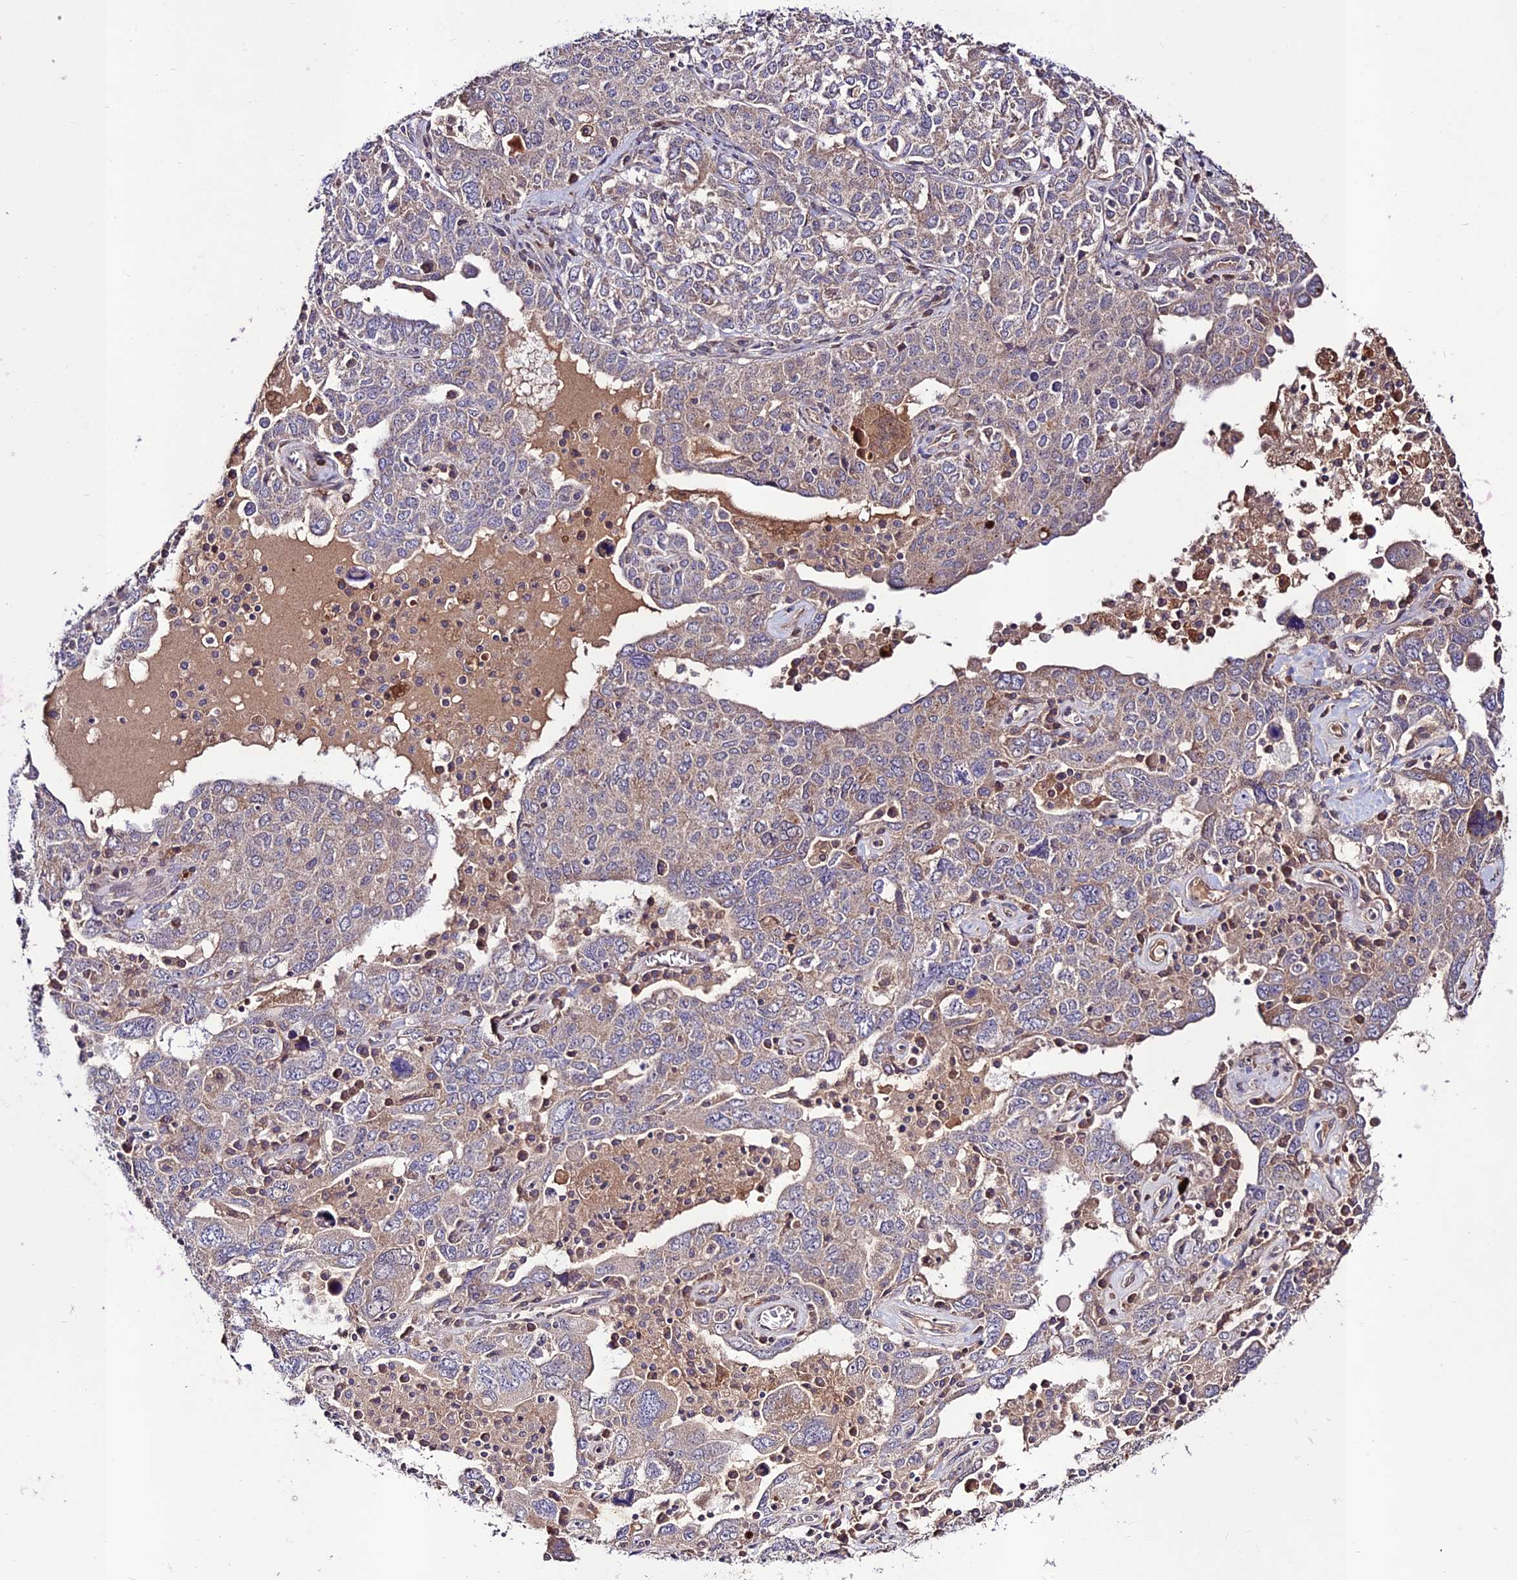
{"staining": {"intensity": "weak", "quantity": "25%-75%", "location": "cytoplasmic/membranous"}, "tissue": "ovarian cancer", "cell_type": "Tumor cells", "image_type": "cancer", "snomed": [{"axis": "morphology", "description": "Carcinoma, endometroid"}, {"axis": "topography", "description": "Ovary"}], "caption": "This is a photomicrograph of immunohistochemistry (IHC) staining of ovarian endometroid carcinoma, which shows weak staining in the cytoplasmic/membranous of tumor cells.", "gene": "TMEM259", "patient": {"sex": "female", "age": 62}}